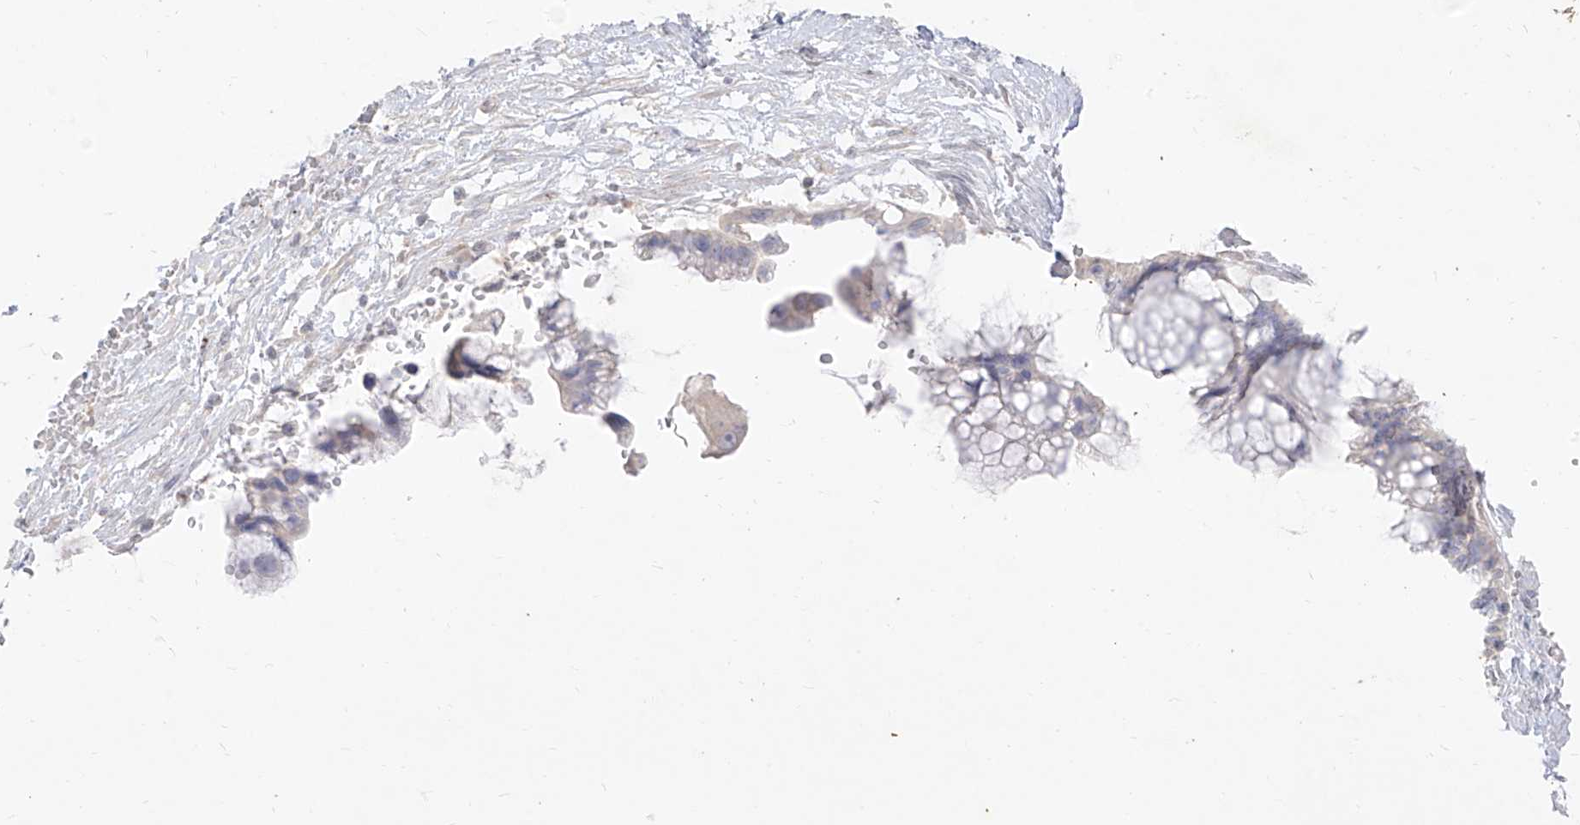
{"staining": {"intensity": "negative", "quantity": "none", "location": "none"}, "tissue": "ovarian cancer", "cell_type": "Tumor cells", "image_type": "cancer", "snomed": [{"axis": "morphology", "description": "Cystadenocarcinoma, mucinous, NOS"}, {"axis": "topography", "description": "Ovary"}], "caption": "This micrograph is of mucinous cystadenocarcinoma (ovarian) stained with immunohistochemistry (IHC) to label a protein in brown with the nuclei are counter-stained blue. There is no expression in tumor cells.", "gene": "ARHGEF40", "patient": {"sex": "female", "age": 37}}